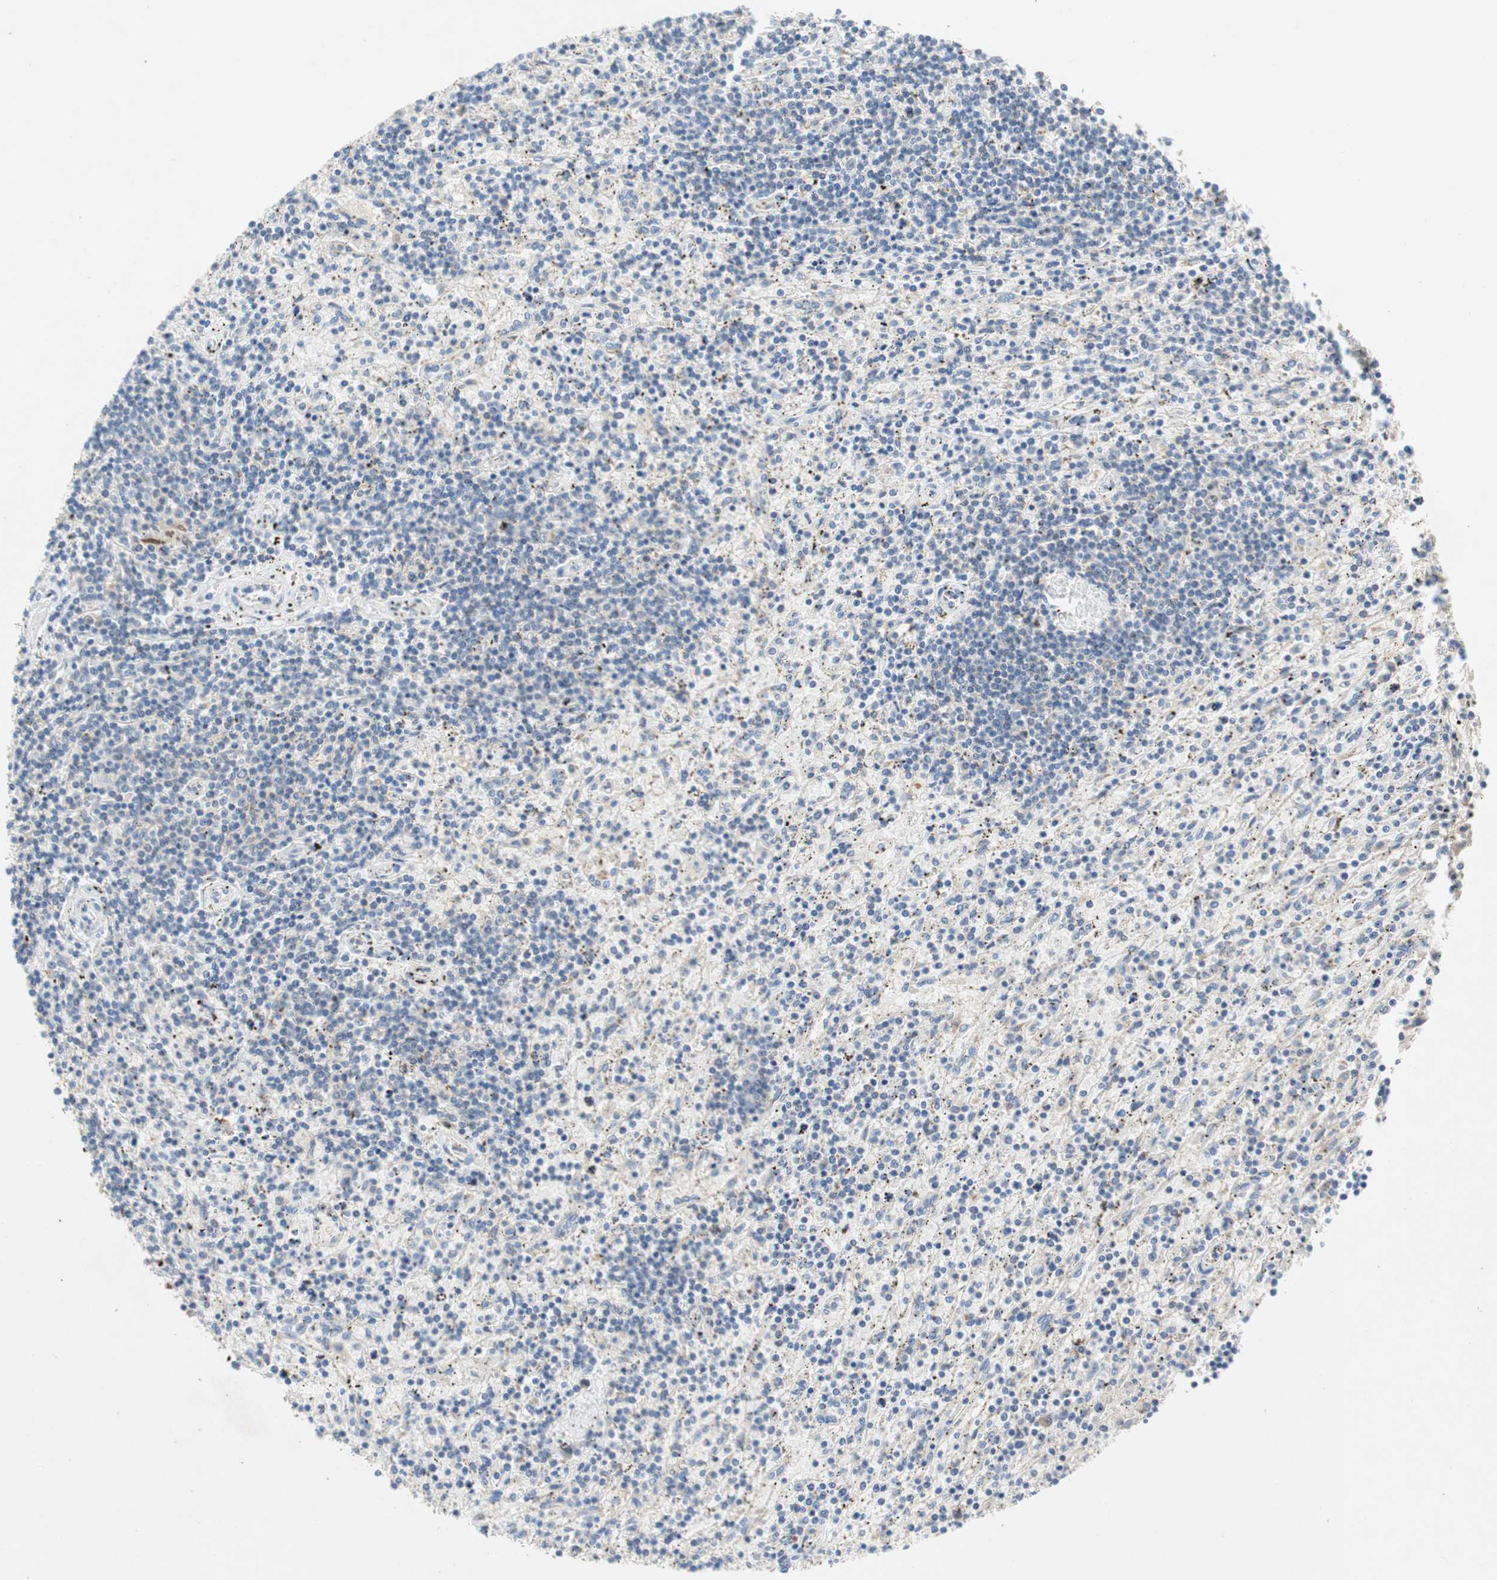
{"staining": {"intensity": "negative", "quantity": "none", "location": "none"}, "tissue": "lymphoma", "cell_type": "Tumor cells", "image_type": "cancer", "snomed": [{"axis": "morphology", "description": "Malignant lymphoma, non-Hodgkin's type, Low grade"}, {"axis": "topography", "description": "Spleen"}], "caption": "This is an immunohistochemistry (IHC) image of low-grade malignant lymphoma, non-Hodgkin's type. There is no expression in tumor cells.", "gene": "RELB", "patient": {"sex": "male", "age": 76}}